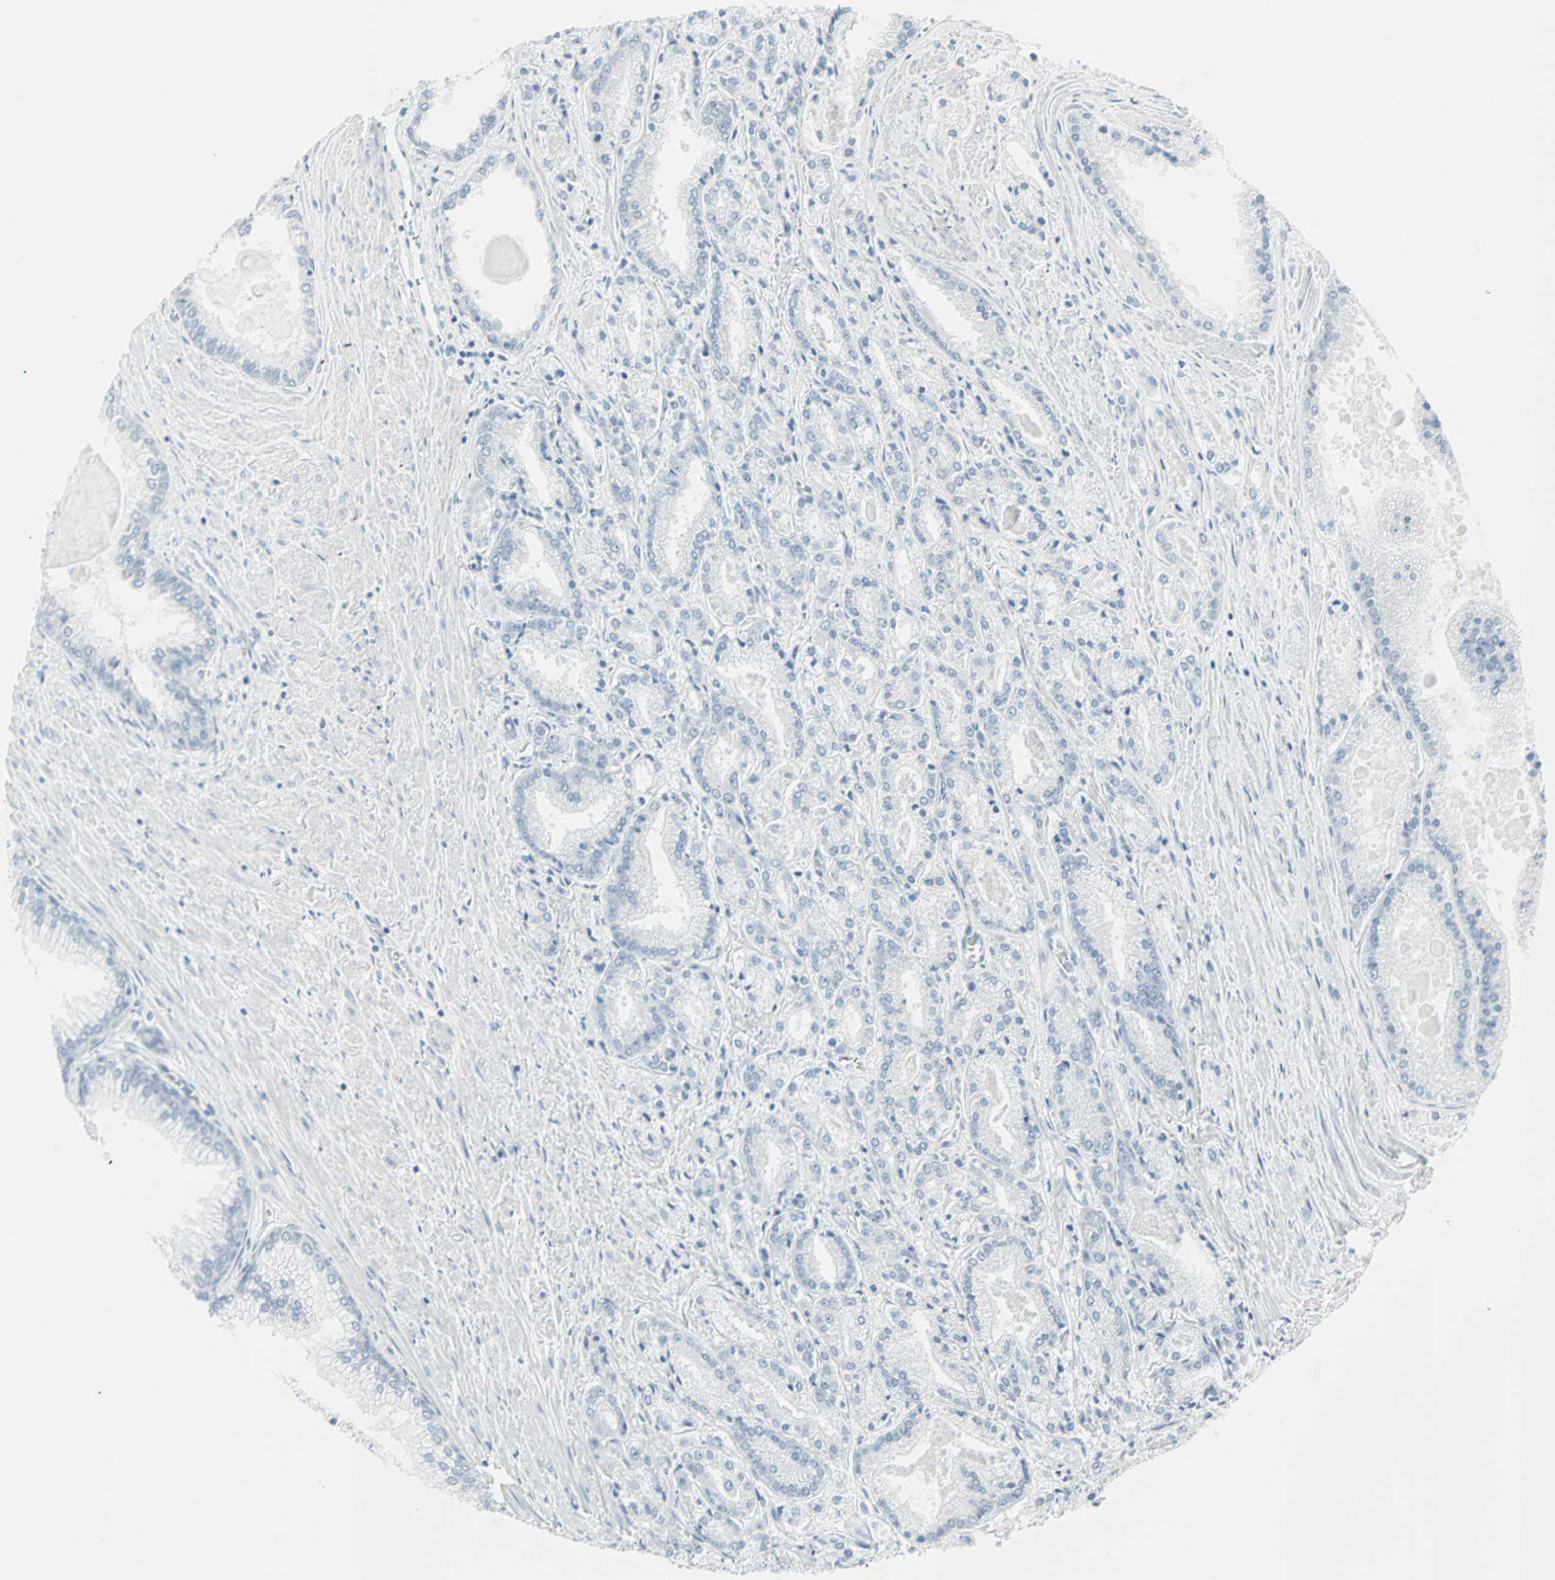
{"staining": {"intensity": "negative", "quantity": "none", "location": "none"}, "tissue": "prostate cancer", "cell_type": "Tumor cells", "image_type": "cancer", "snomed": [{"axis": "morphology", "description": "Adenocarcinoma, Low grade"}, {"axis": "topography", "description": "Prostate"}], "caption": "This image is of adenocarcinoma (low-grade) (prostate) stained with immunohistochemistry (IHC) to label a protein in brown with the nuclei are counter-stained blue. There is no expression in tumor cells. (DAB (3,3'-diaminobenzidine) immunohistochemistry visualized using brightfield microscopy, high magnification).", "gene": "LANCL3", "patient": {"sex": "male", "age": 59}}